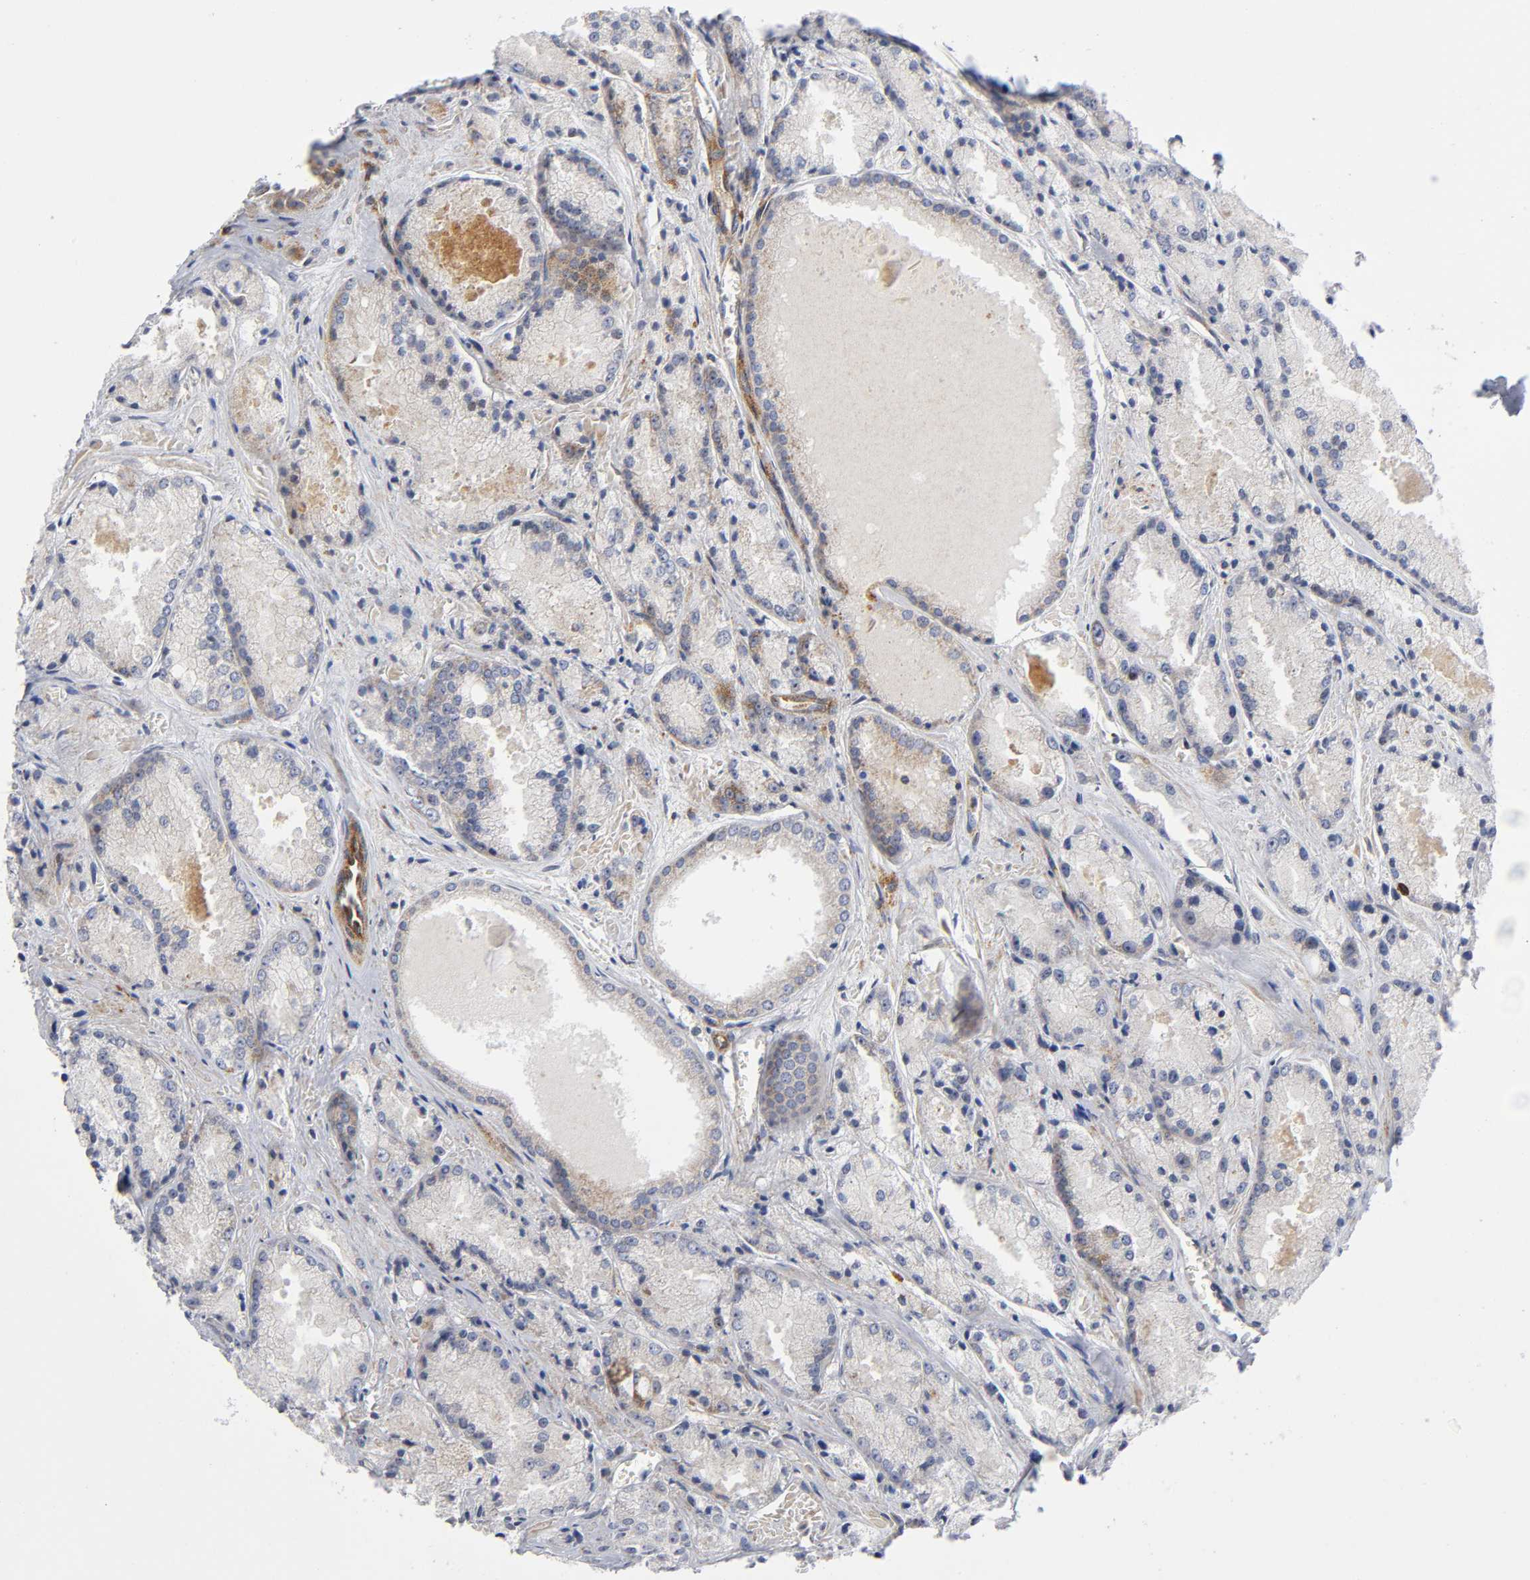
{"staining": {"intensity": "moderate", "quantity": "<25%", "location": "cytoplasmic/membranous"}, "tissue": "prostate cancer", "cell_type": "Tumor cells", "image_type": "cancer", "snomed": [{"axis": "morphology", "description": "Adenocarcinoma, Low grade"}, {"axis": "topography", "description": "Prostate"}], "caption": "Immunohistochemical staining of prostate adenocarcinoma (low-grade) exhibits moderate cytoplasmic/membranous protein staining in approximately <25% of tumor cells.", "gene": "EIF5", "patient": {"sex": "male", "age": 64}}